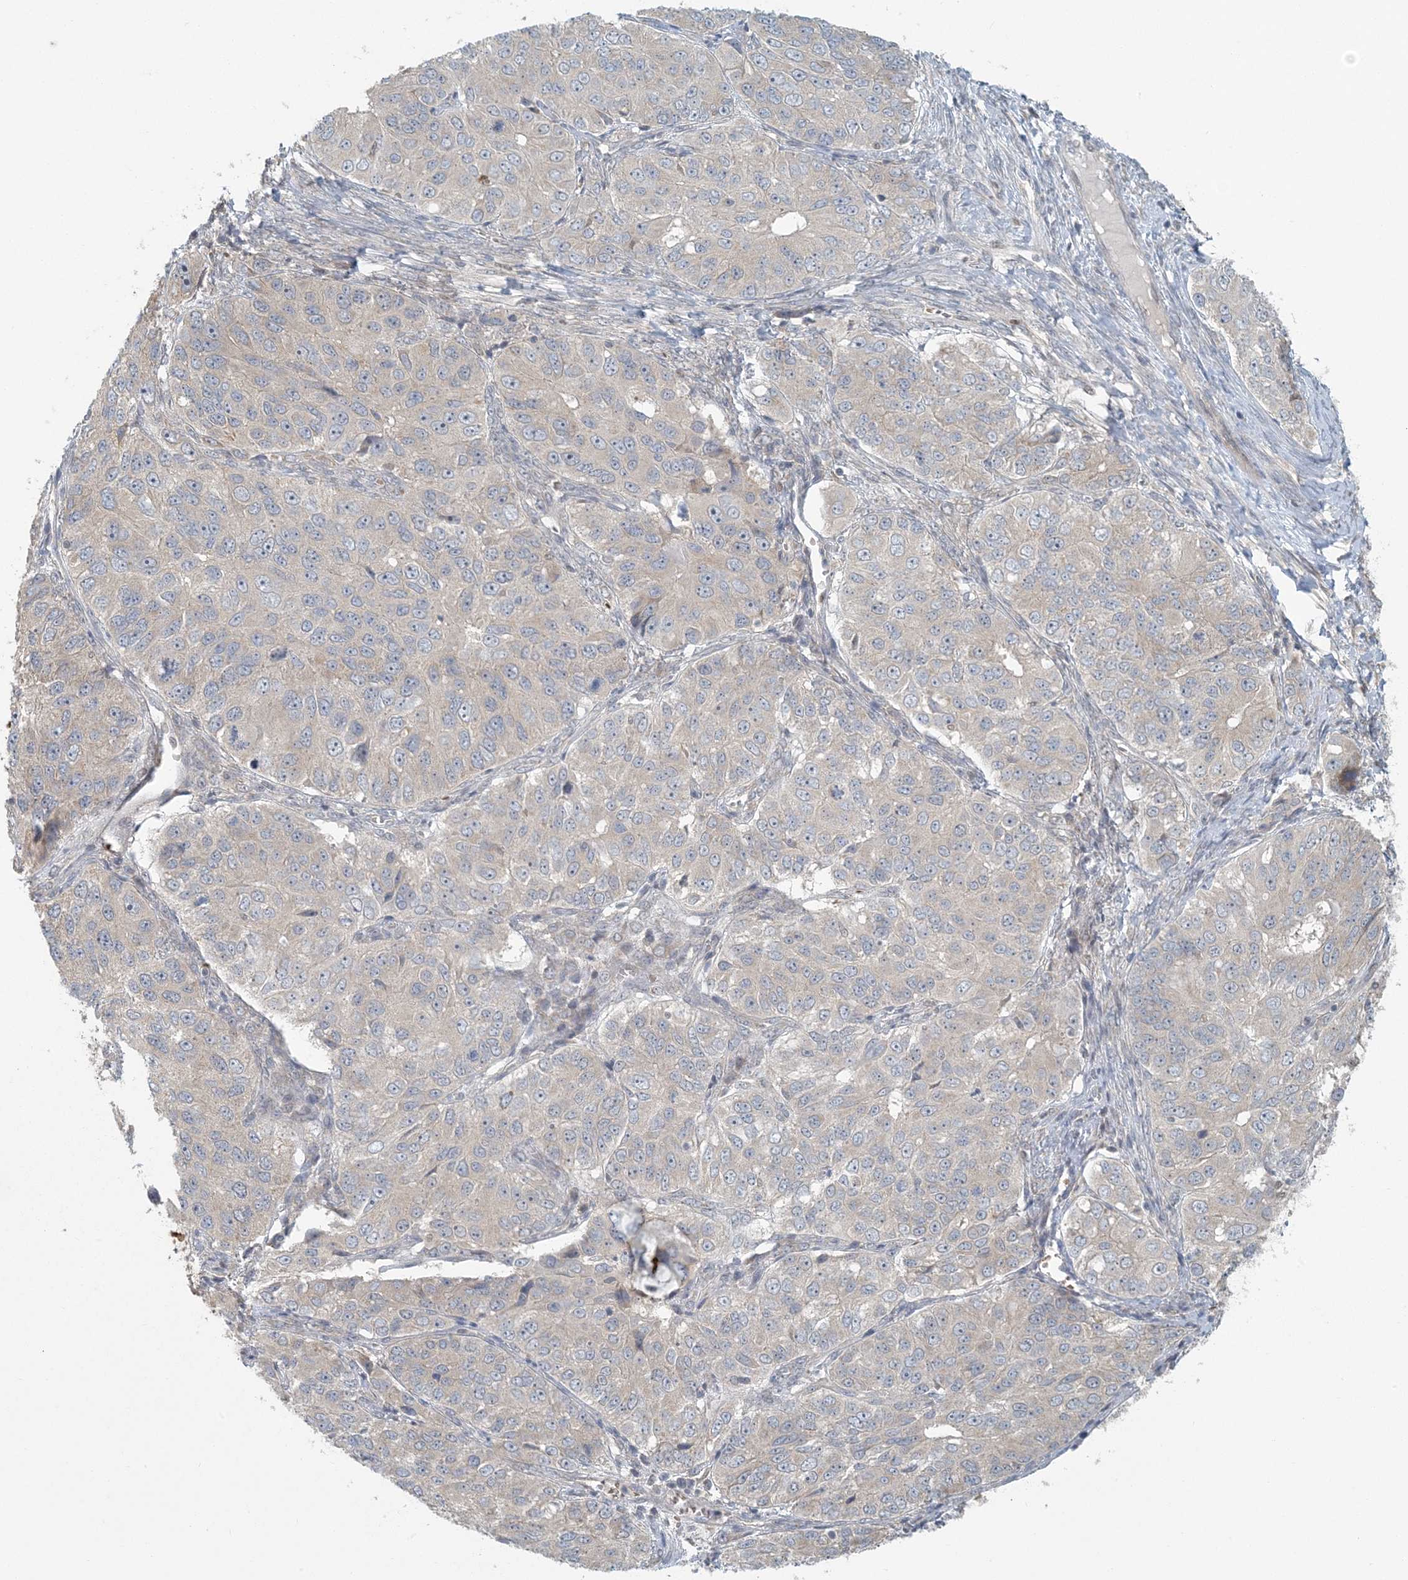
{"staining": {"intensity": "negative", "quantity": "none", "location": "none"}, "tissue": "ovarian cancer", "cell_type": "Tumor cells", "image_type": "cancer", "snomed": [{"axis": "morphology", "description": "Carcinoma, endometroid"}, {"axis": "topography", "description": "Ovary"}], "caption": "Immunohistochemistry (IHC) photomicrograph of neoplastic tissue: endometroid carcinoma (ovarian) stained with DAB reveals no significant protein expression in tumor cells. Nuclei are stained in blue.", "gene": "CTDNEP1", "patient": {"sex": "female", "age": 51}}